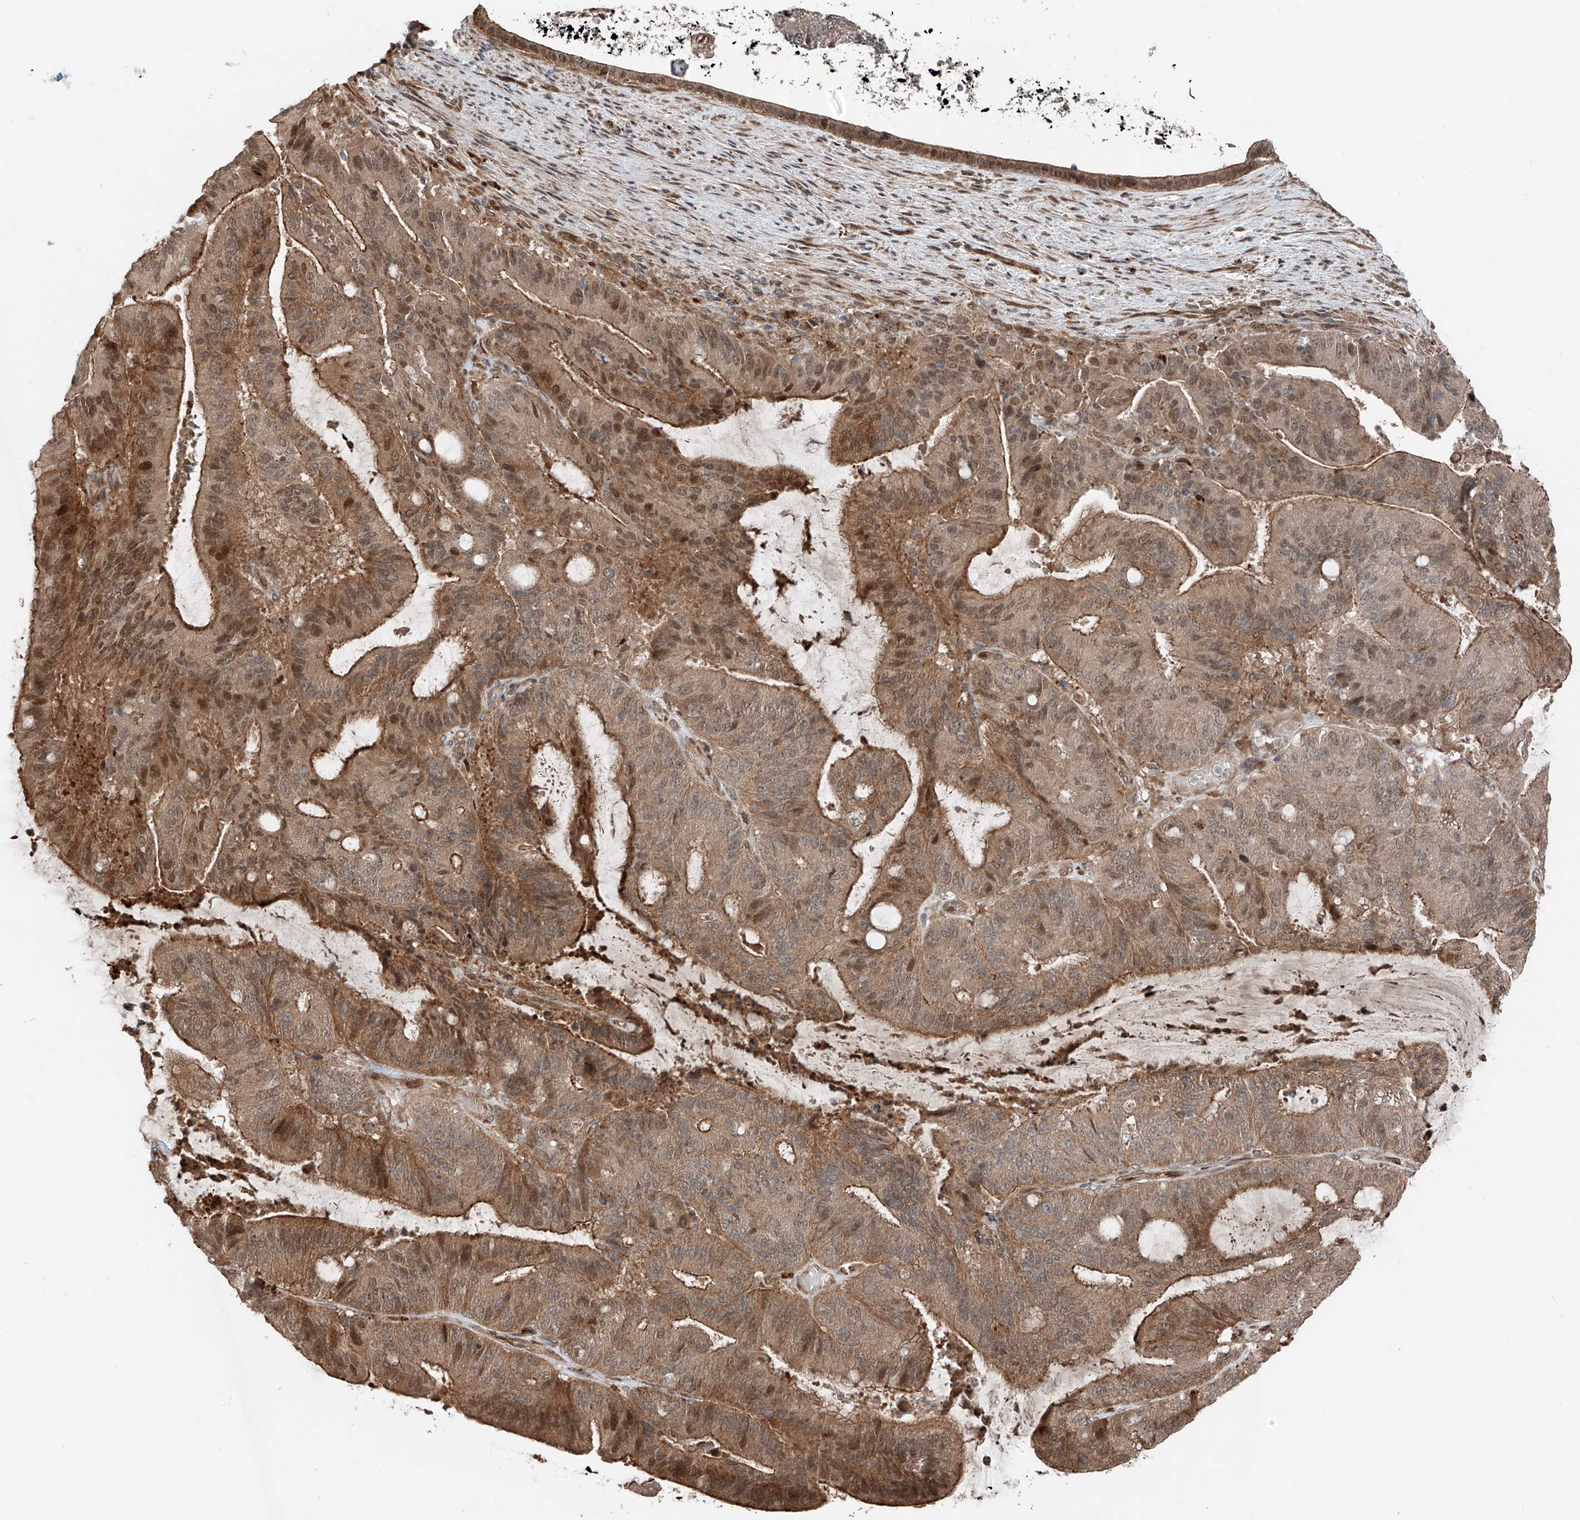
{"staining": {"intensity": "moderate", "quantity": ">75%", "location": "cytoplasmic/membranous,nuclear"}, "tissue": "liver cancer", "cell_type": "Tumor cells", "image_type": "cancer", "snomed": [{"axis": "morphology", "description": "Normal tissue, NOS"}, {"axis": "morphology", "description": "Cholangiocarcinoma"}, {"axis": "topography", "description": "Liver"}, {"axis": "topography", "description": "Peripheral nerve tissue"}], "caption": "The histopathology image shows a brown stain indicating the presence of a protein in the cytoplasmic/membranous and nuclear of tumor cells in liver cancer (cholangiocarcinoma). (DAB IHC, brown staining for protein, blue staining for nuclei).", "gene": "CEP162", "patient": {"sex": "female", "age": 73}}